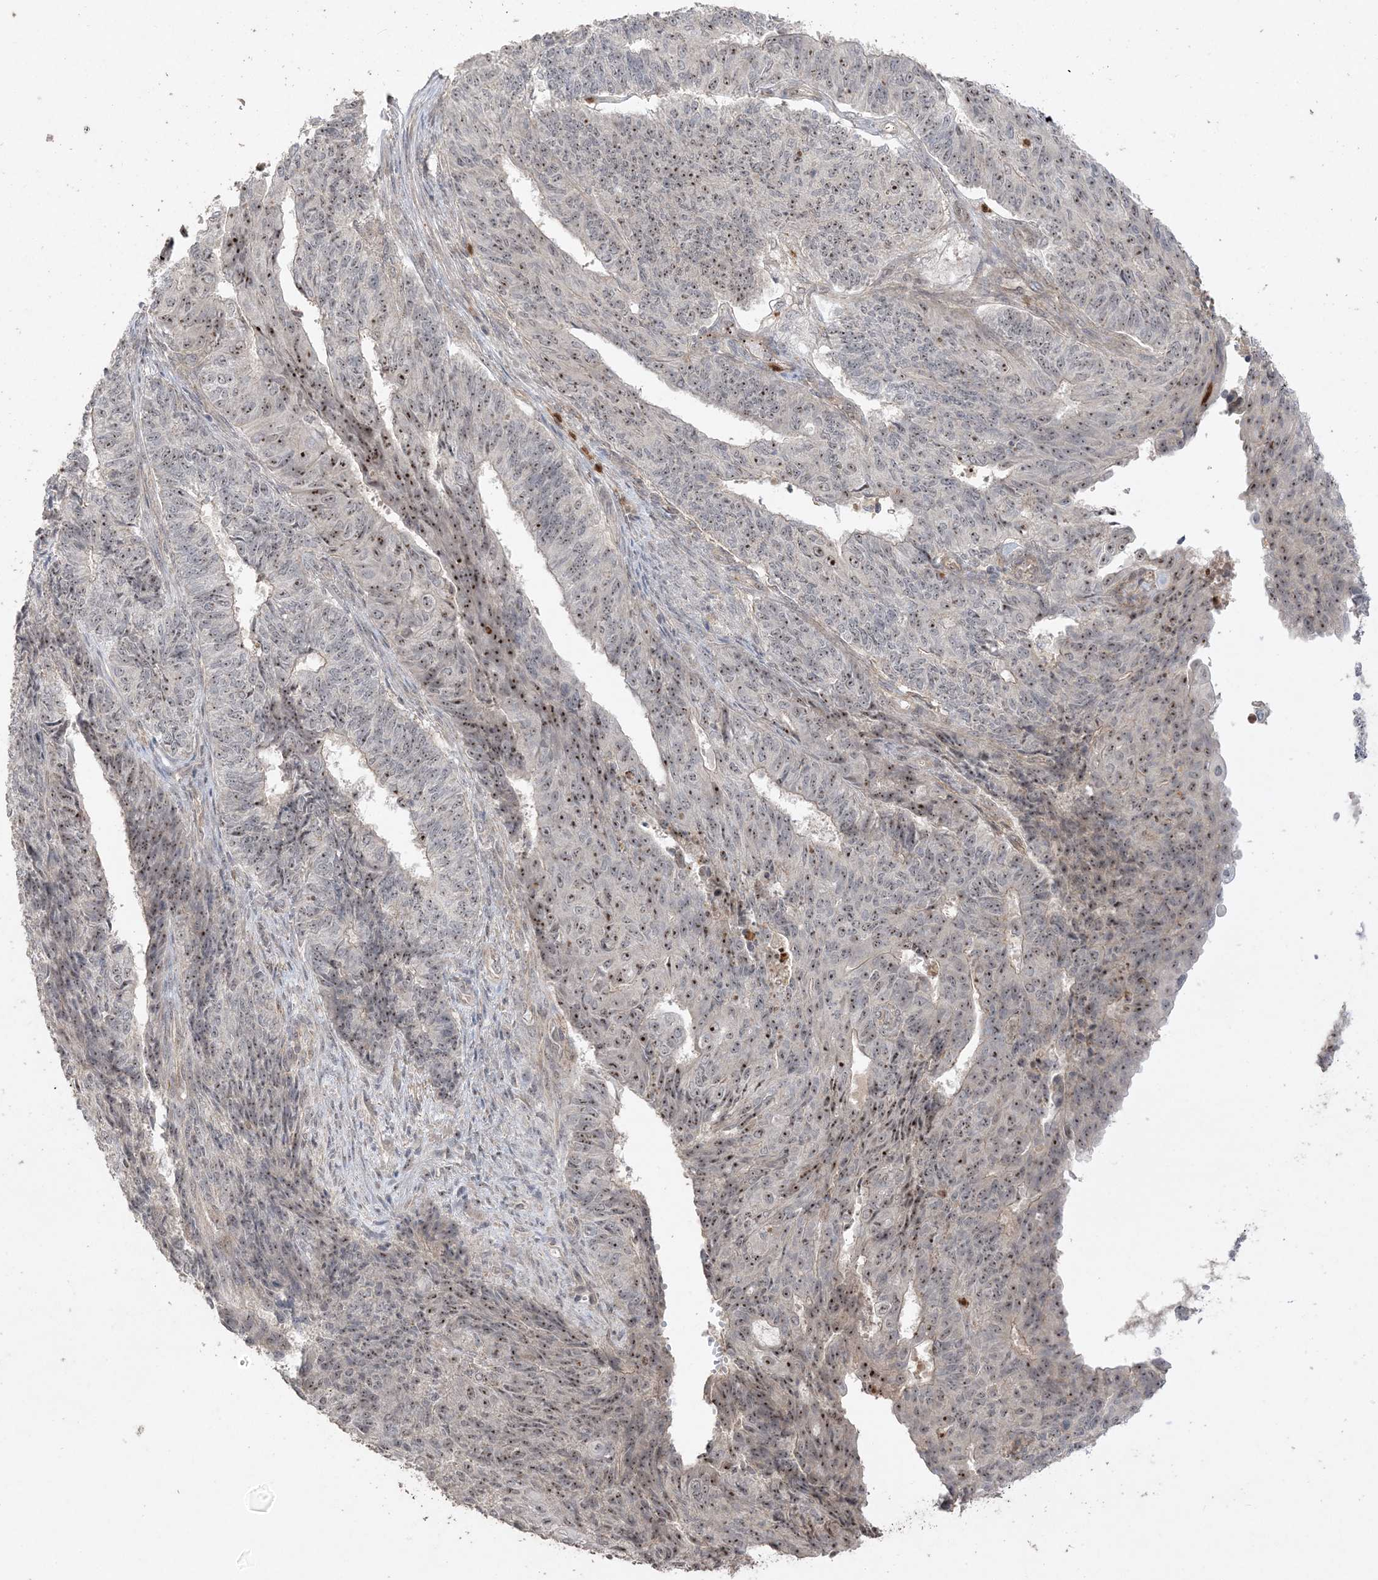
{"staining": {"intensity": "moderate", "quantity": ">75%", "location": "nuclear"}, "tissue": "endometrial cancer", "cell_type": "Tumor cells", "image_type": "cancer", "snomed": [{"axis": "morphology", "description": "Adenocarcinoma, NOS"}, {"axis": "topography", "description": "Endometrium"}], "caption": "Endometrial cancer was stained to show a protein in brown. There is medium levels of moderate nuclear expression in approximately >75% of tumor cells.", "gene": "DDX18", "patient": {"sex": "female", "age": 32}}